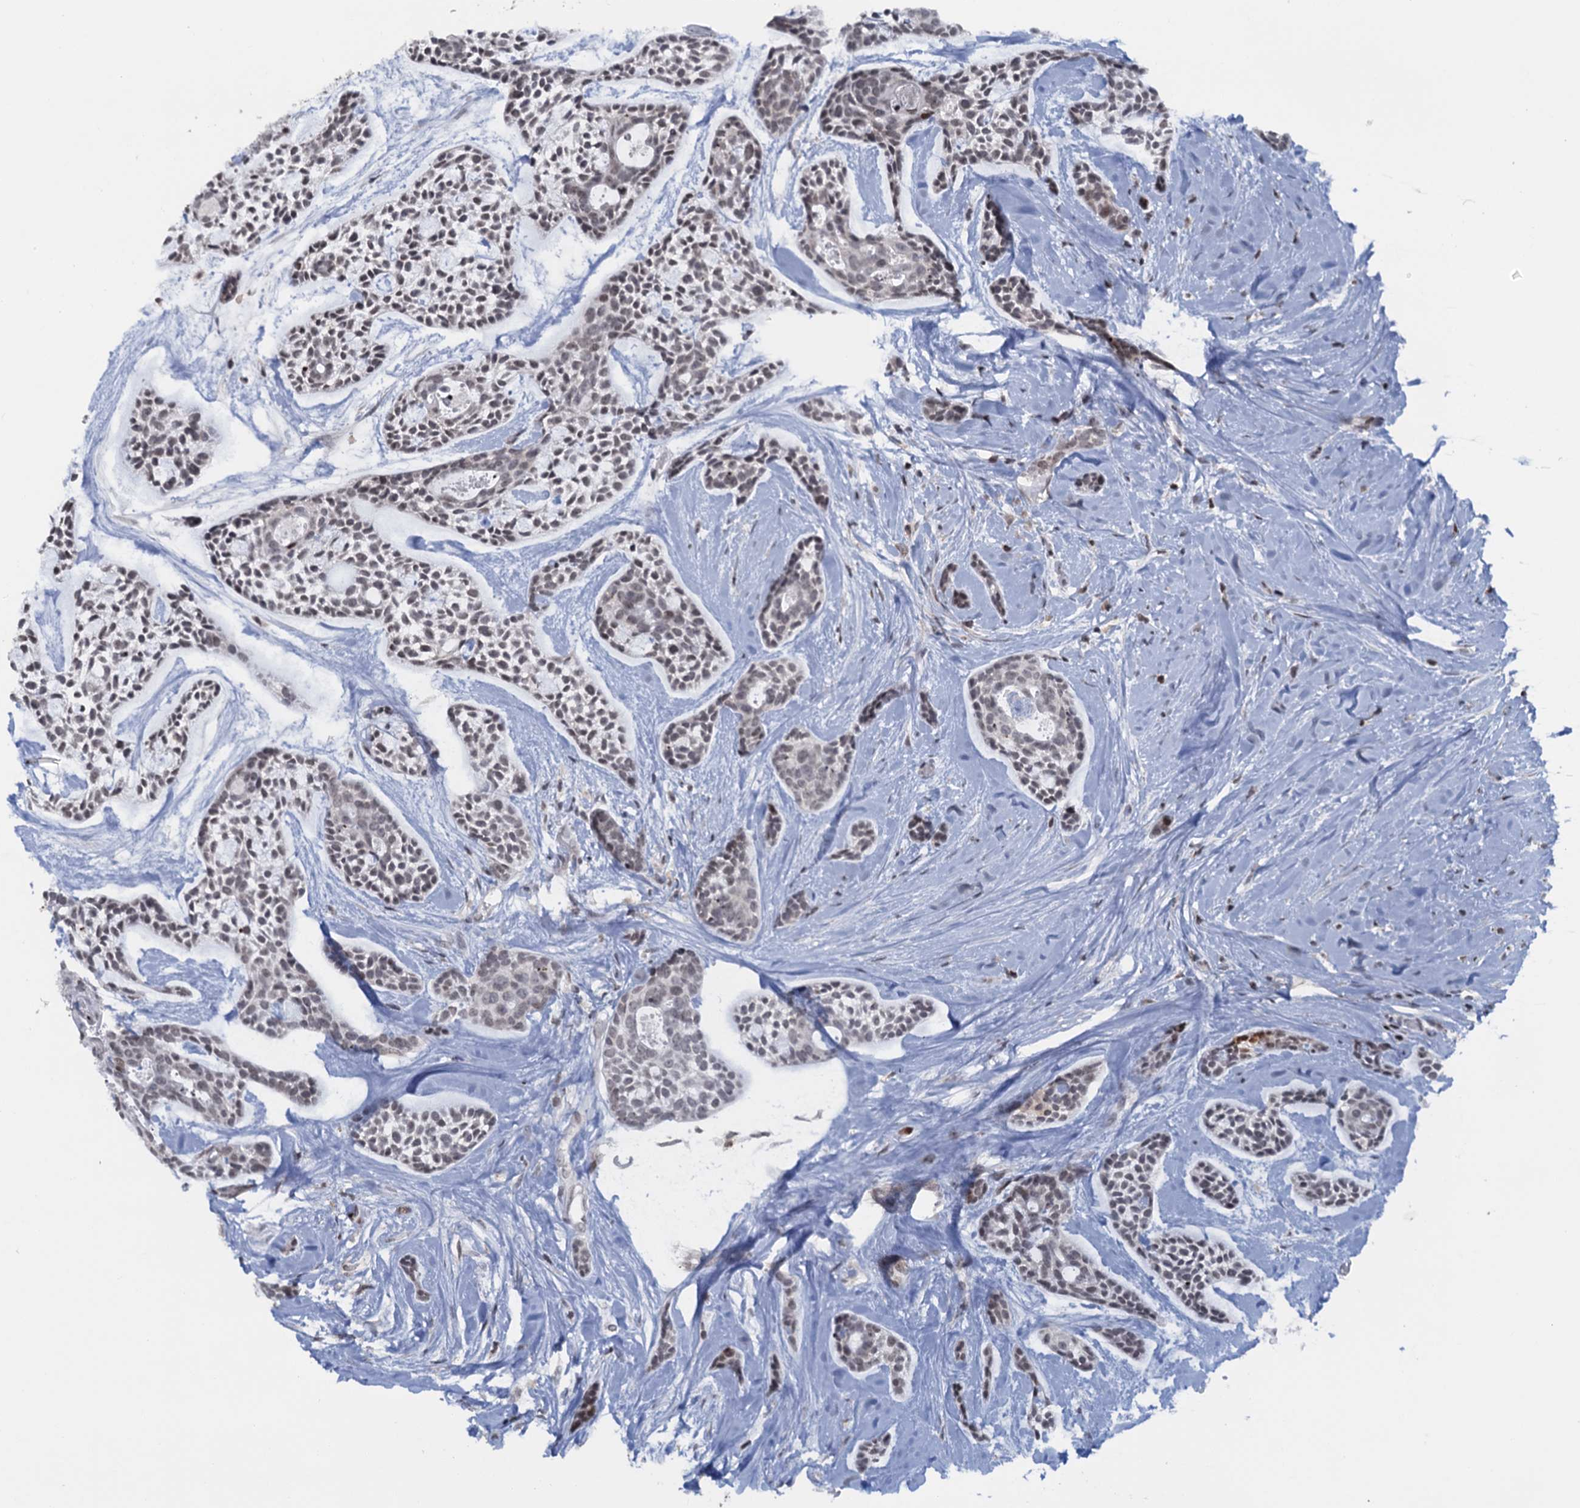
{"staining": {"intensity": "negative", "quantity": "none", "location": "none"}, "tissue": "head and neck cancer", "cell_type": "Tumor cells", "image_type": "cancer", "snomed": [{"axis": "morphology", "description": "Adenocarcinoma, NOS"}, {"axis": "topography", "description": "Subcutis"}, {"axis": "topography", "description": "Head-Neck"}], "caption": "Head and neck adenocarcinoma was stained to show a protein in brown. There is no significant expression in tumor cells.", "gene": "FYB1", "patient": {"sex": "female", "age": 73}}